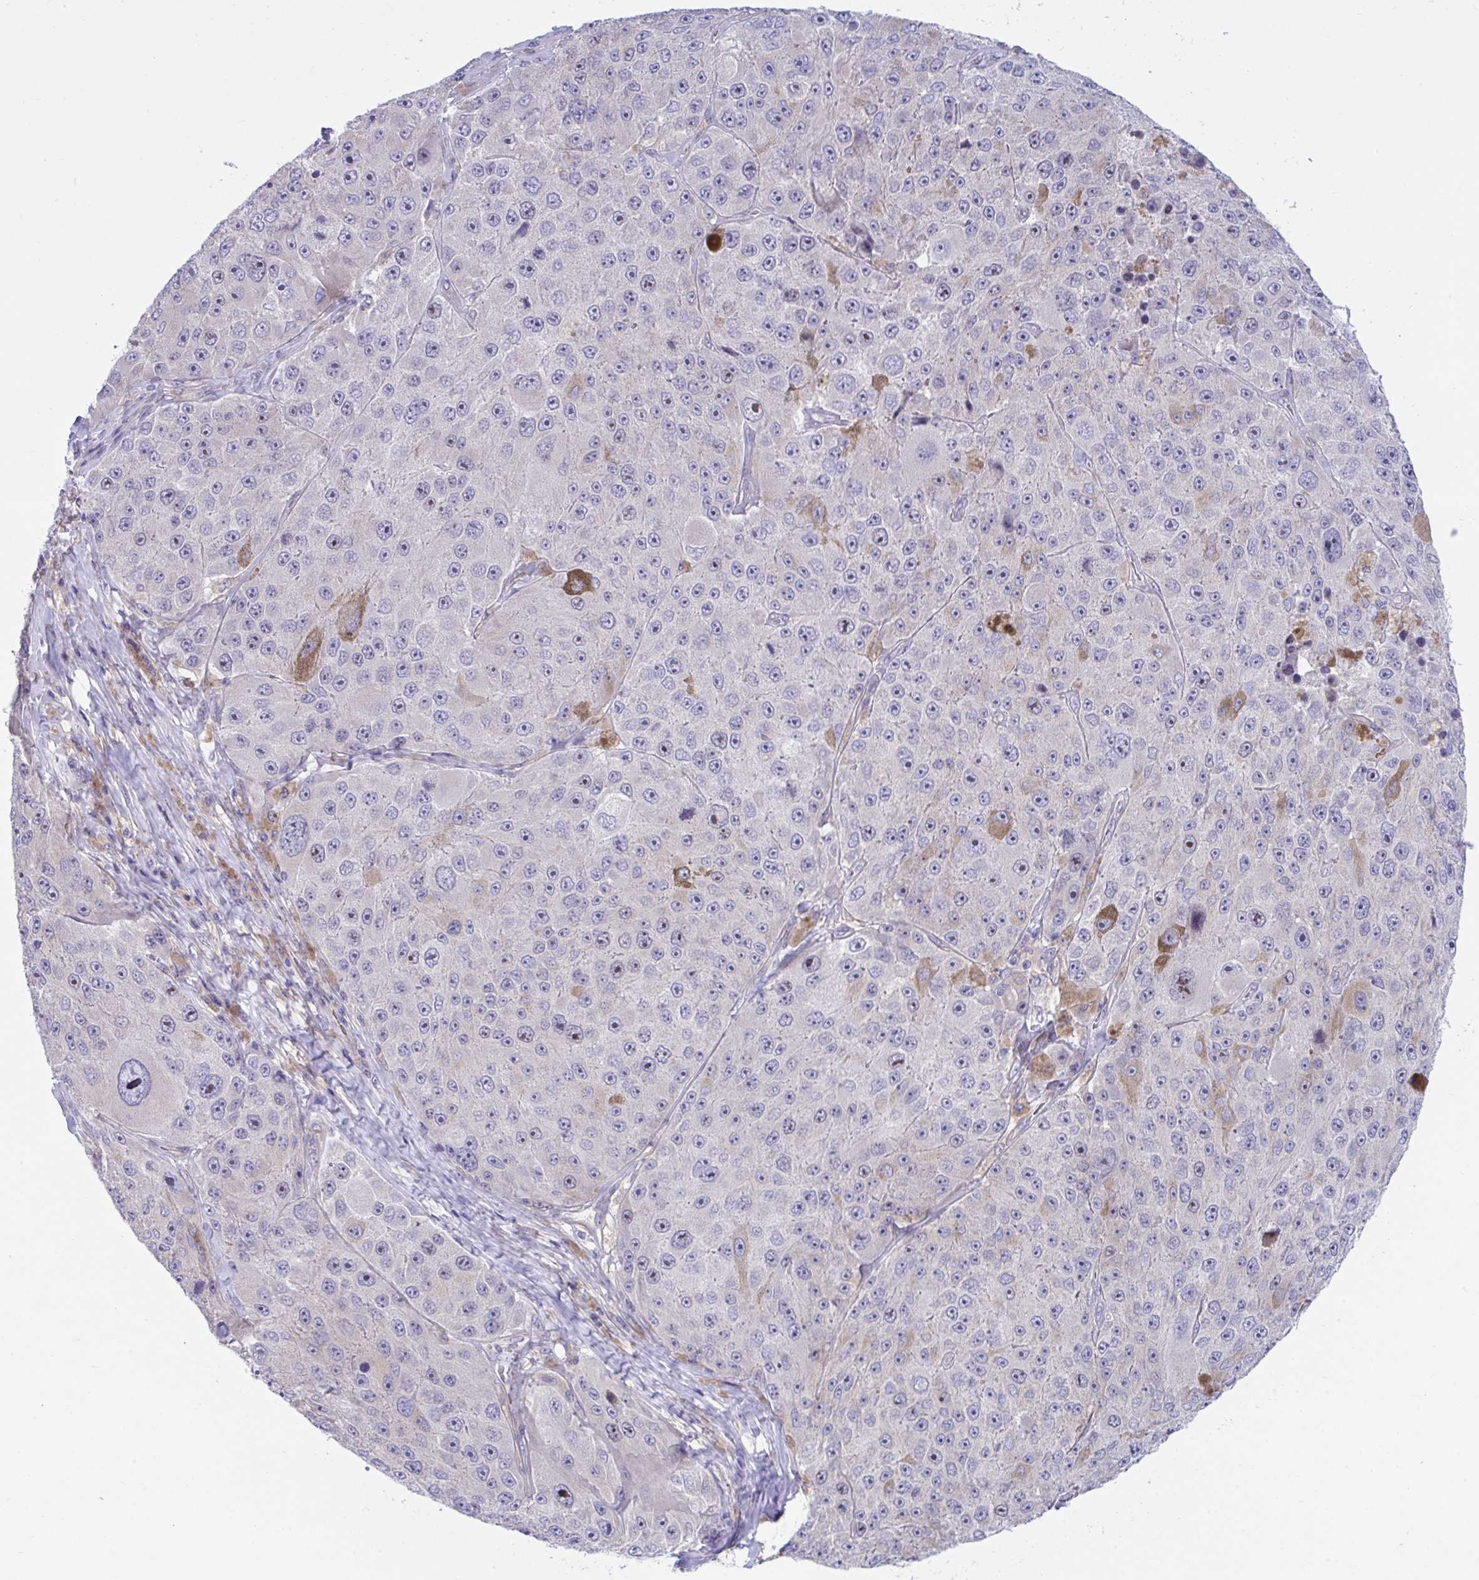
{"staining": {"intensity": "moderate", "quantity": "<25%", "location": "nuclear"}, "tissue": "melanoma", "cell_type": "Tumor cells", "image_type": "cancer", "snomed": [{"axis": "morphology", "description": "Malignant melanoma, Metastatic site"}, {"axis": "topography", "description": "Lymph node"}], "caption": "Immunohistochemical staining of melanoma displays low levels of moderate nuclear expression in approximately <25% of tumor cells.", "gene": "CENPQ", "patient": {"sex": "male", "age": 62}}